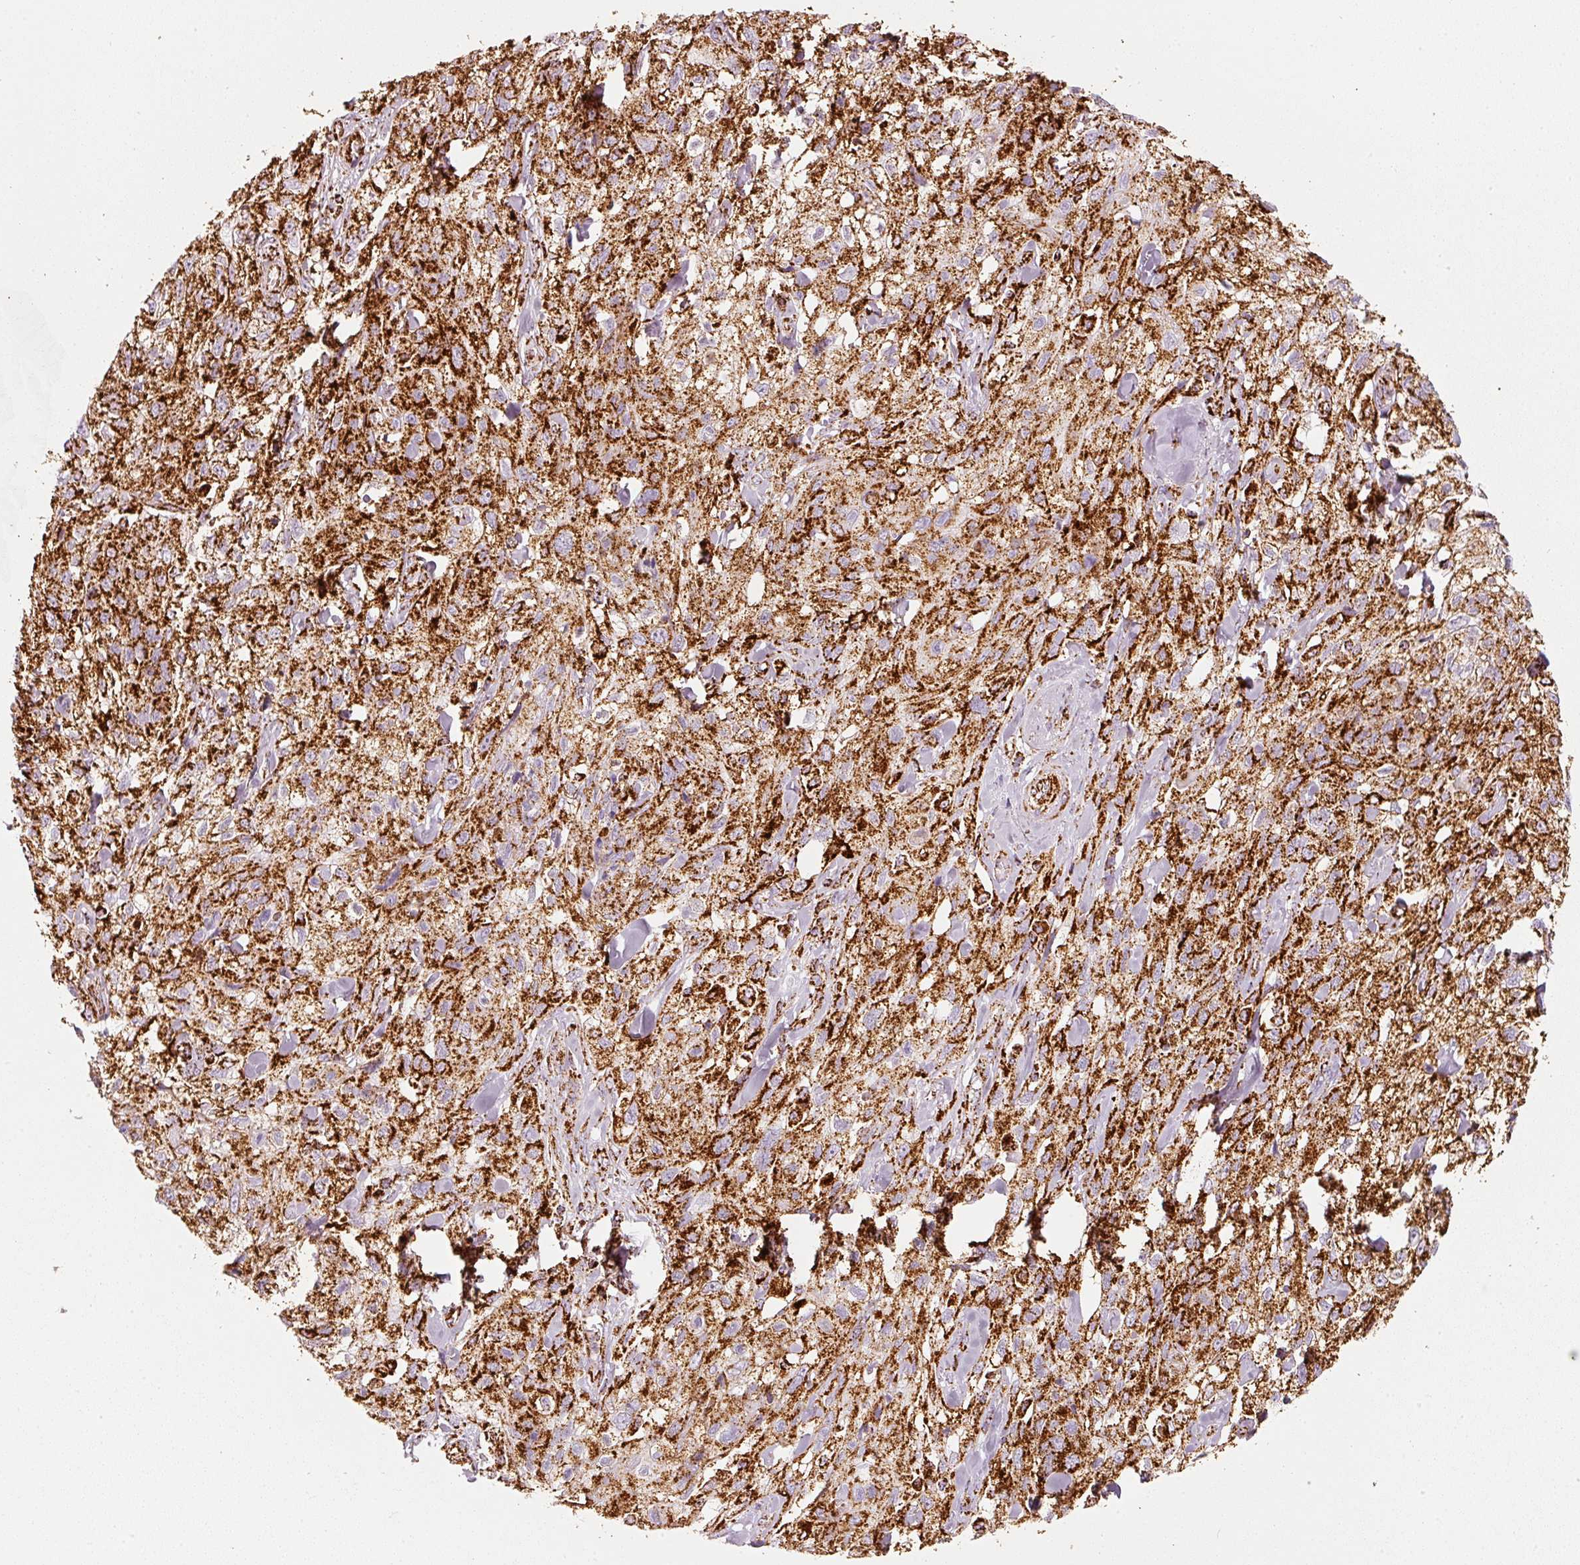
{"staining": {"intensity": "strong", "quantity": ">75%", "location": "cytoplasmic/membranous"}, "tissue": "skin cancer", "cell_type": "Tumor cells", "image_type": "cancer", "snomed": [{"axis": "morphology", "description": "Squamous cell carcinoma, NOS"}, {"axis": "topography", "description": "Skin"}, {"axis": "topography", "description": "Vulva"}], "caption": "Skin squamous cell carcinoma tissue exhibits strong cytoplasmic/membranous expression in about >75% of tumor cells, visualized by immunohistochemistry.", "gene": "MT-CO2", "patient": {"sex": "female", "age": 86}}